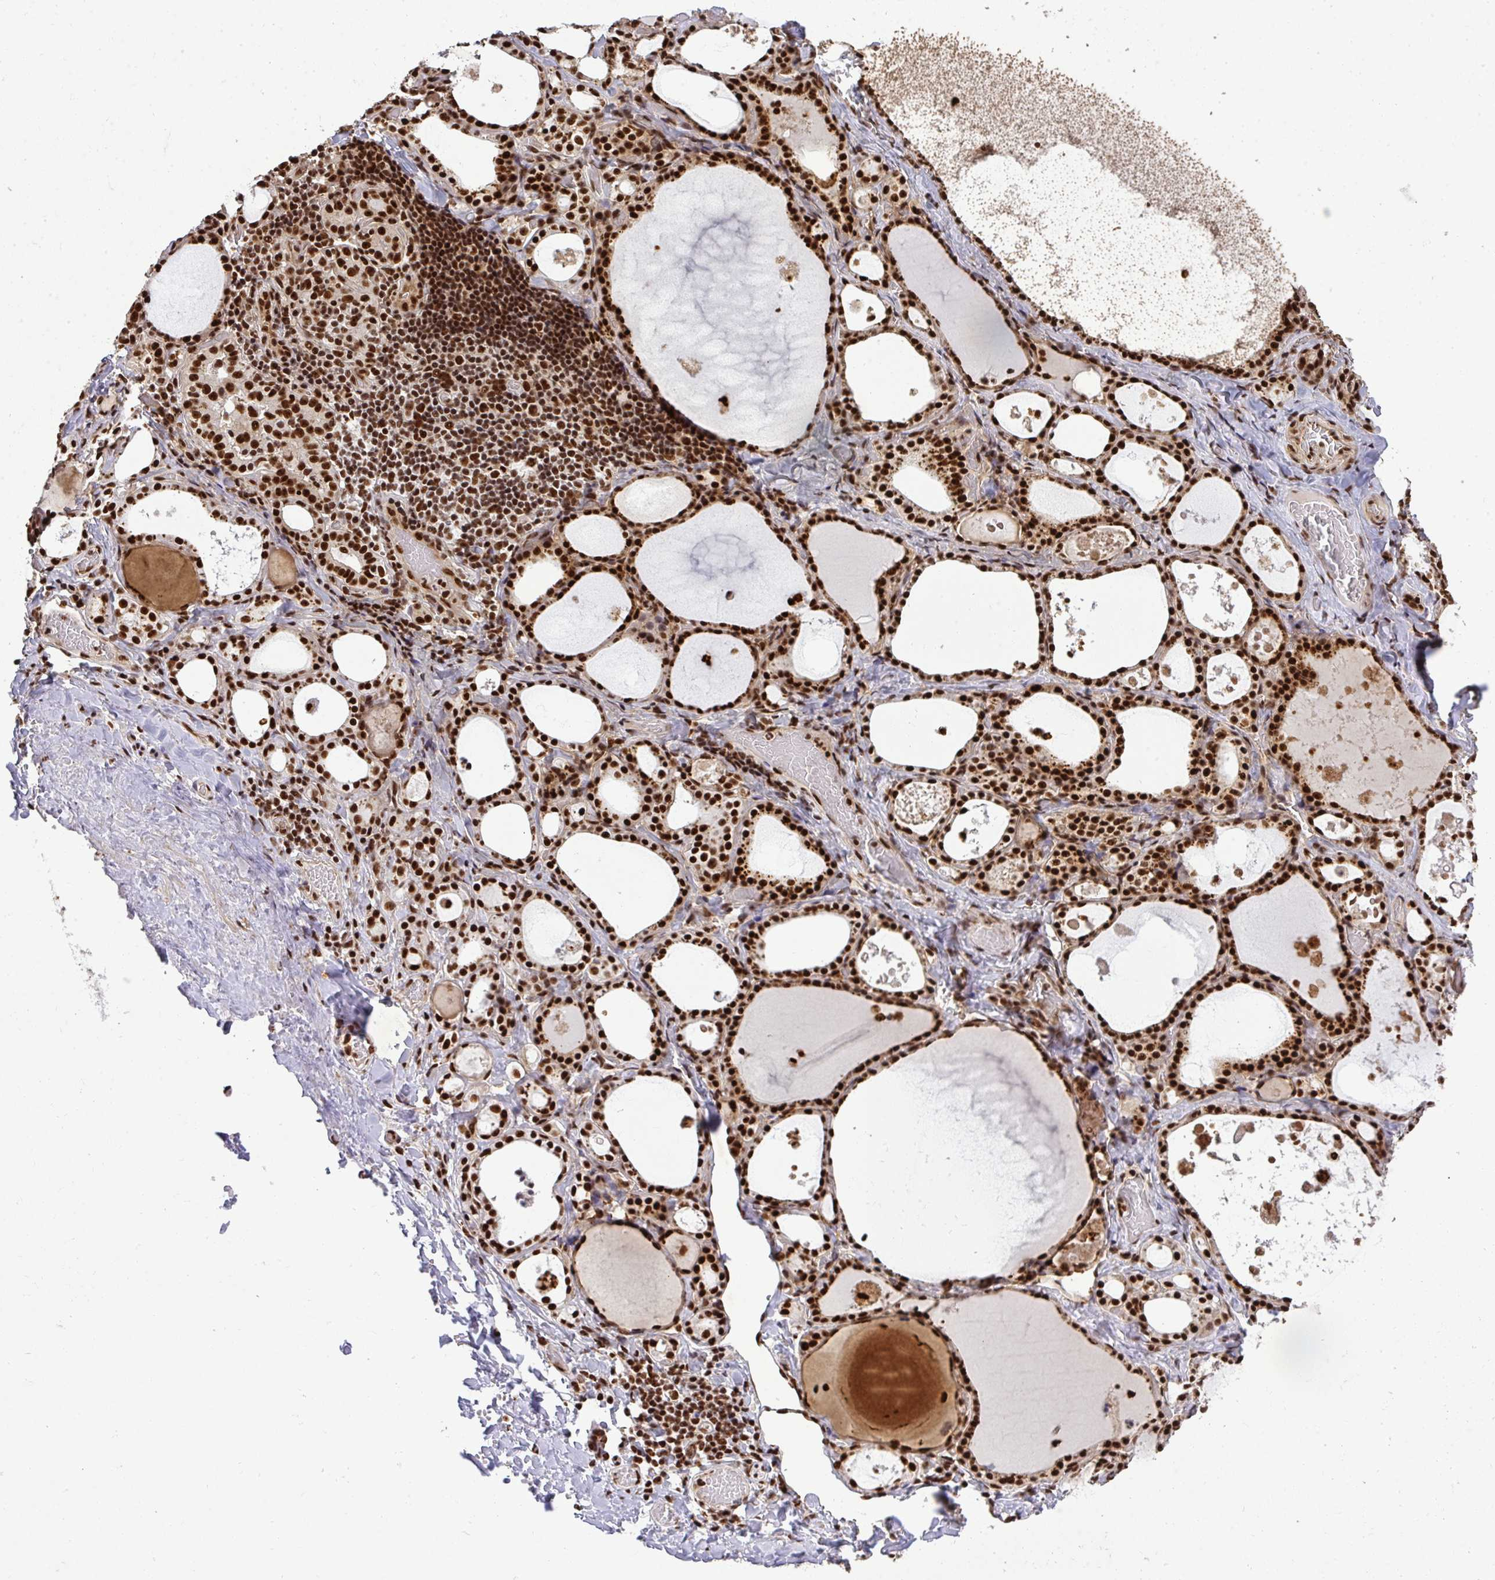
{"staining": {"intensity": "strong", "quantity": ">75%", "location": "nuclear"}, "tissue": "thyroid gland", "cell_type": "Glandular cells", "image_type": "normal", "snomed": [{"axis": "morphology", "description": "Normal tissue, NOS"}, {"axis": "topography", "description": "Thyroid gland"}], "caption": "Immunohistochemistry (IHC) of unremarkable human thyroid gland demonstrates high levels of strong nuclear positivity in about >75% of glandular cells. The protein is shown in brown color, while the nuclei are stained blue.", "gene": "U2AF1L4", "patient": {"sex": "male", "age": 56}}